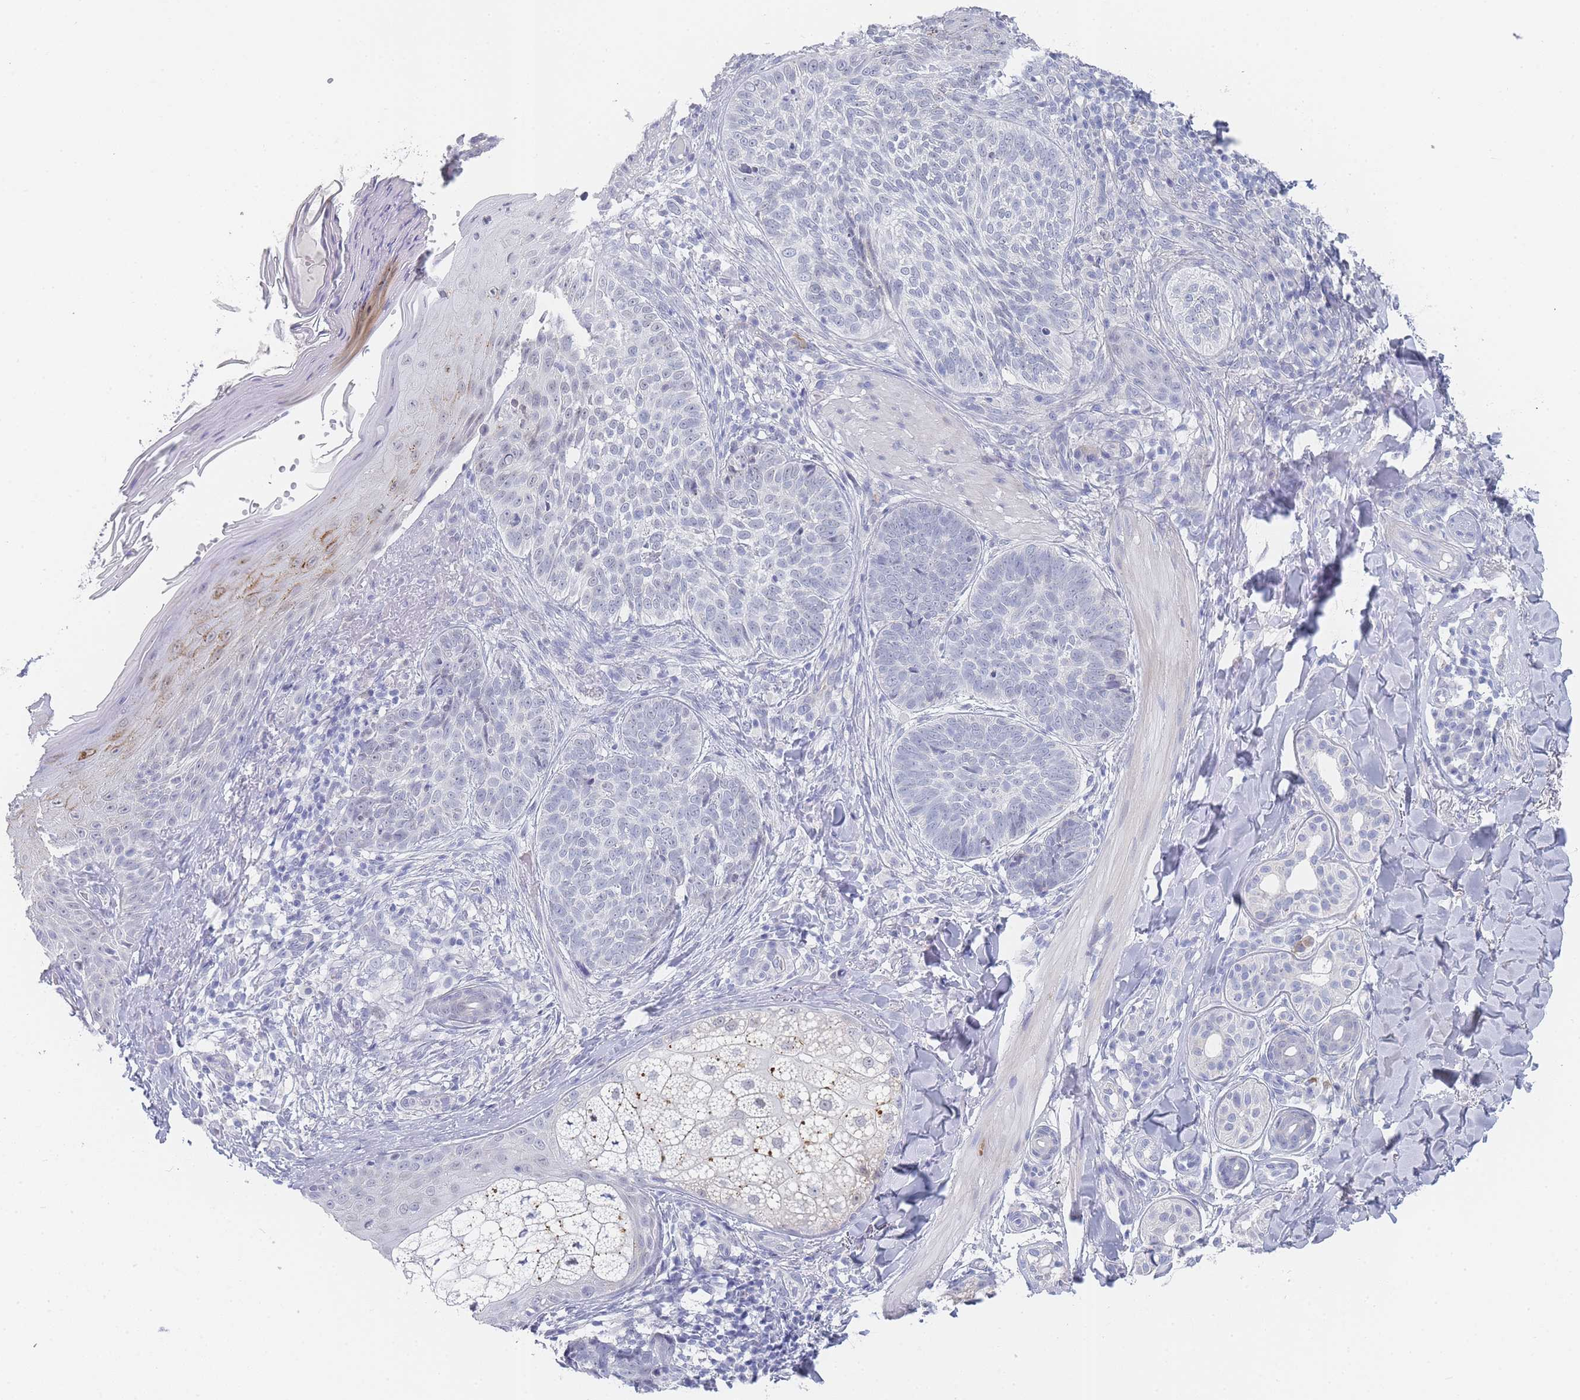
{"staining": {"intensity": "negative", "quantity": "none", "location": "none"}, "tissue": "skin cancer", "cell_type": "Tumor cells", "image_type": "cancer", "snomed": [{"axis": "morphology", "description": "Basal cell carcinoma"}, {"axis": "topography", "description": "Skin"}], "caption": "IHC of human skin cancer displays no positivity in tumor cells.", "gene": "IMPG1", "patient": {"sex": "female", "age": 61}}